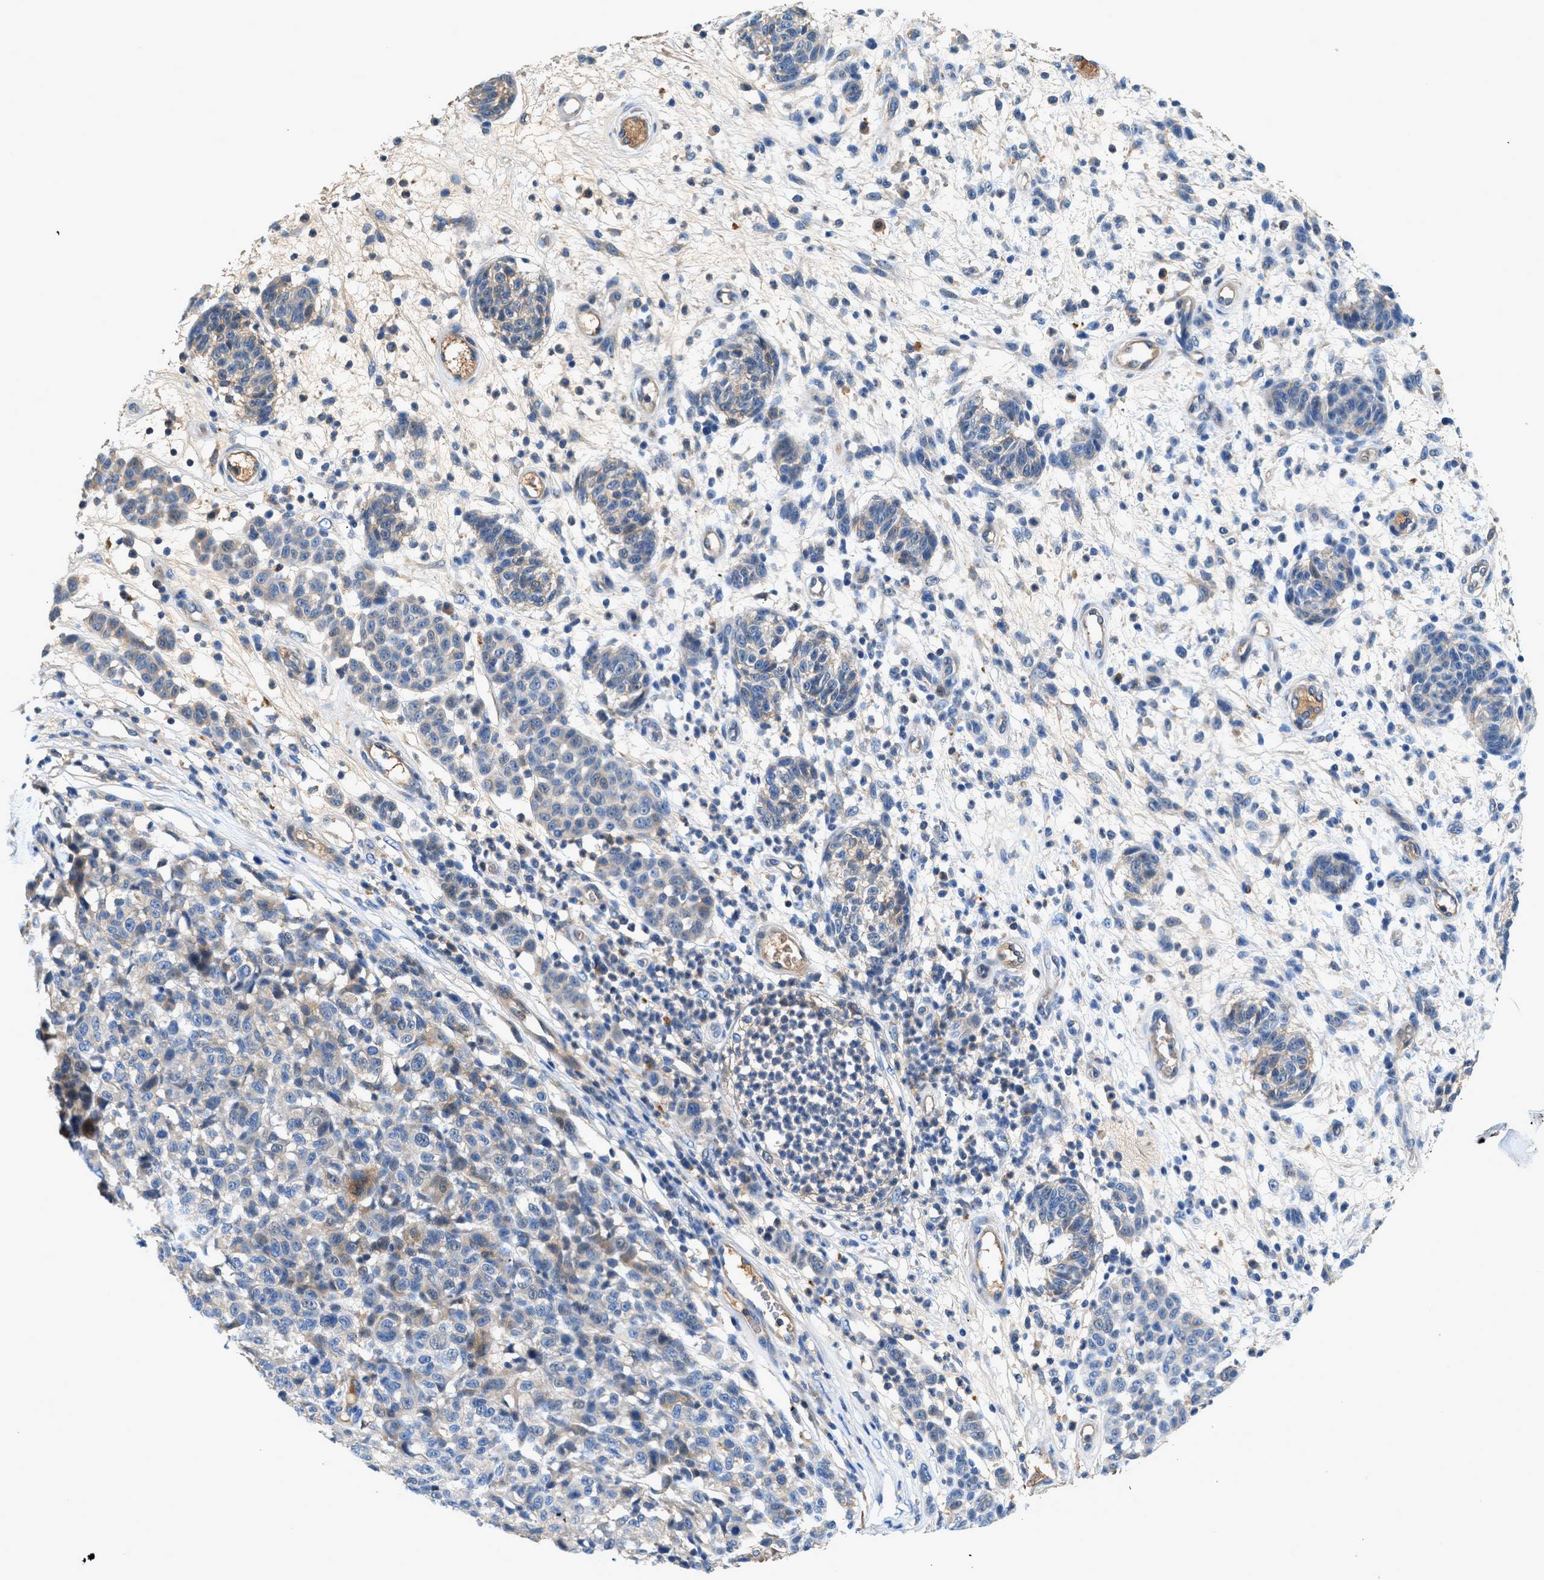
{"staining": {"intensity": "weak", "quantity": "<25%", "location": "cytoplasmic/membranous"}, "tissue": "melanoma", "cell_type": "Tumor cells", "image_type": "cancer", "snomed": [{"axis": "morphology", "description": "Malignant melanoma, NOS"}, {"axis": "topography", "description": "Skin"}], "caption": "Immunohistochemistry of malignant melanoma demonstrates no staining in tumor cells.", "gene": "RWDD2B", "patient": {"sex": "male", "age": 59}}